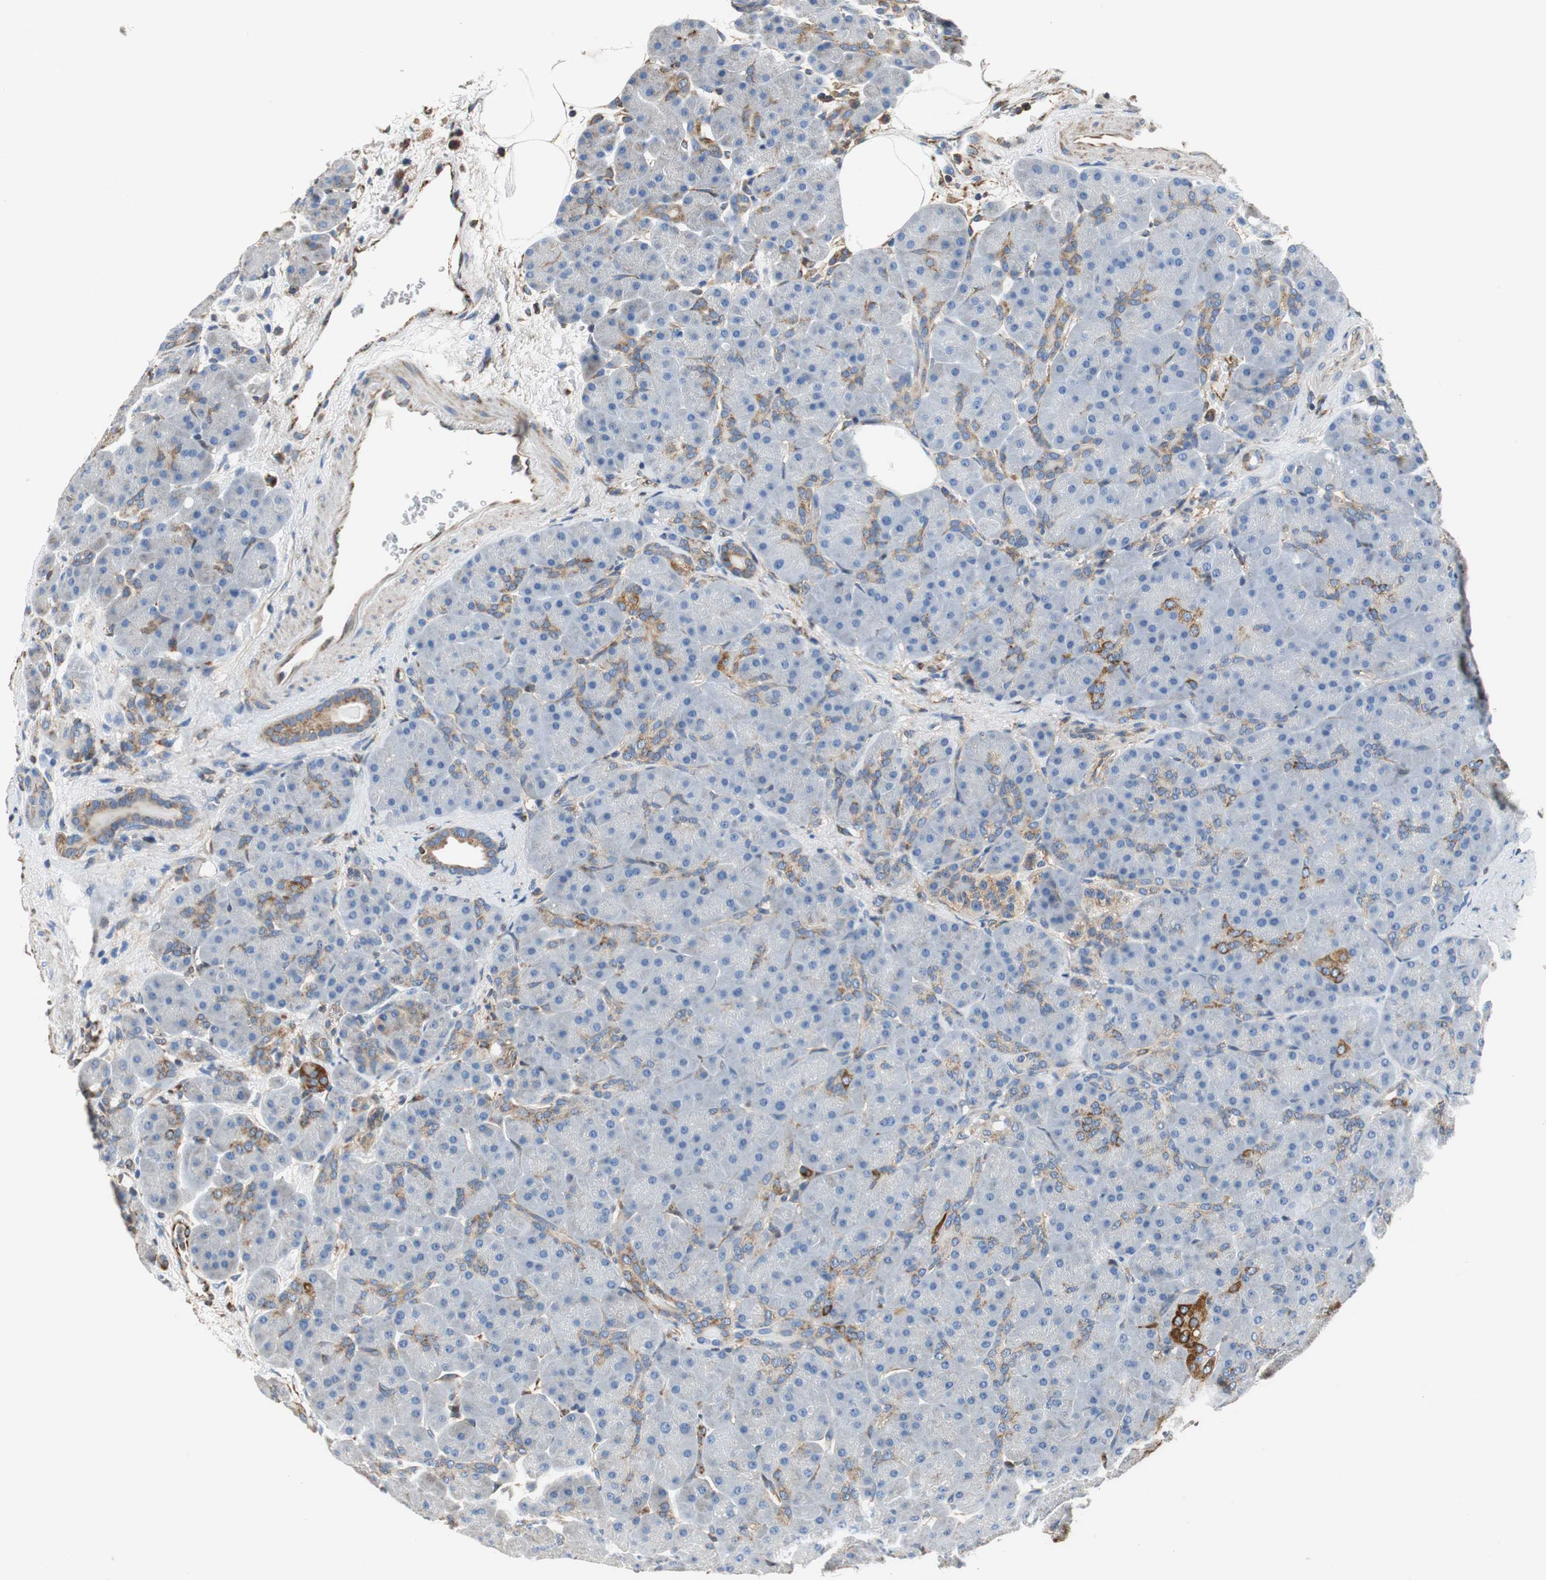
{"staining": {"intensity": "negative", "quantity": "none", "location": "none"}, "tissue": "pancreas", "cell_type": "Exocrine glandular cells", "image_type": "normal", "snomed": [{"axis": "morphology", "description": "Normal tissue, NOS"}, {"axis": "topography", "description": "Pancreas"}], "caption": "The histopathology image demonstrates no significant expression in exocrine glandular cells of pancreas. (DAB IHC, high magnification).", "gene": "GSTK1", "patient": {"sex": "male", "age": 66}}